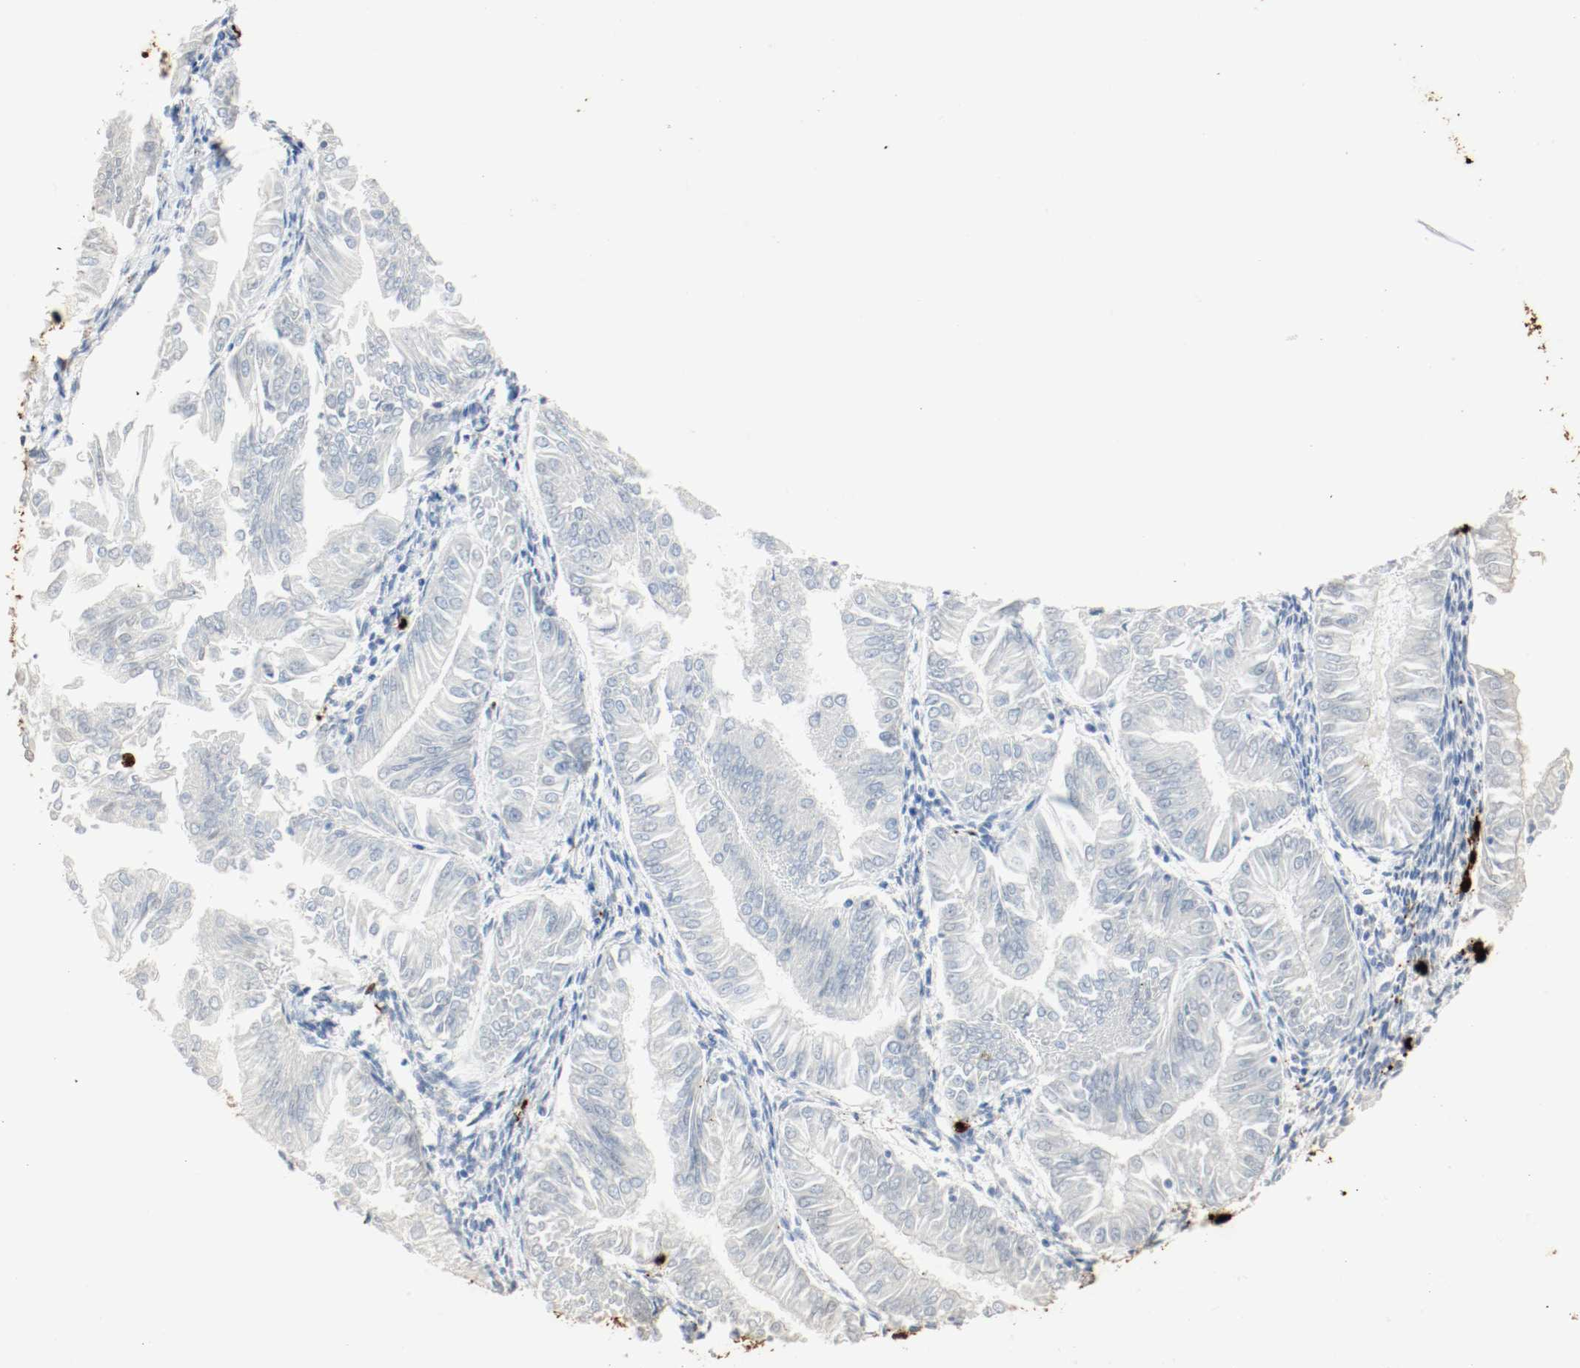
{"staining": {"intensity": "negative", "quantity": "none", "location": "none"}, "tissue": "endometrial cancer", "cell_type": "Tumor cells", "image_type": "cancer", "snomed": [{"axis": "morphology", "description": "Adenocarcinoma, NOS"}, {"axis": "topography", "description": "Endometrium"}], "caption": "This is a micrograph of IHC staining of endometrial adenocarcinoma, which shows no expression in tumor cells.", "gene": "S100A9", "patient": {"sex": "female", "age": 53}}